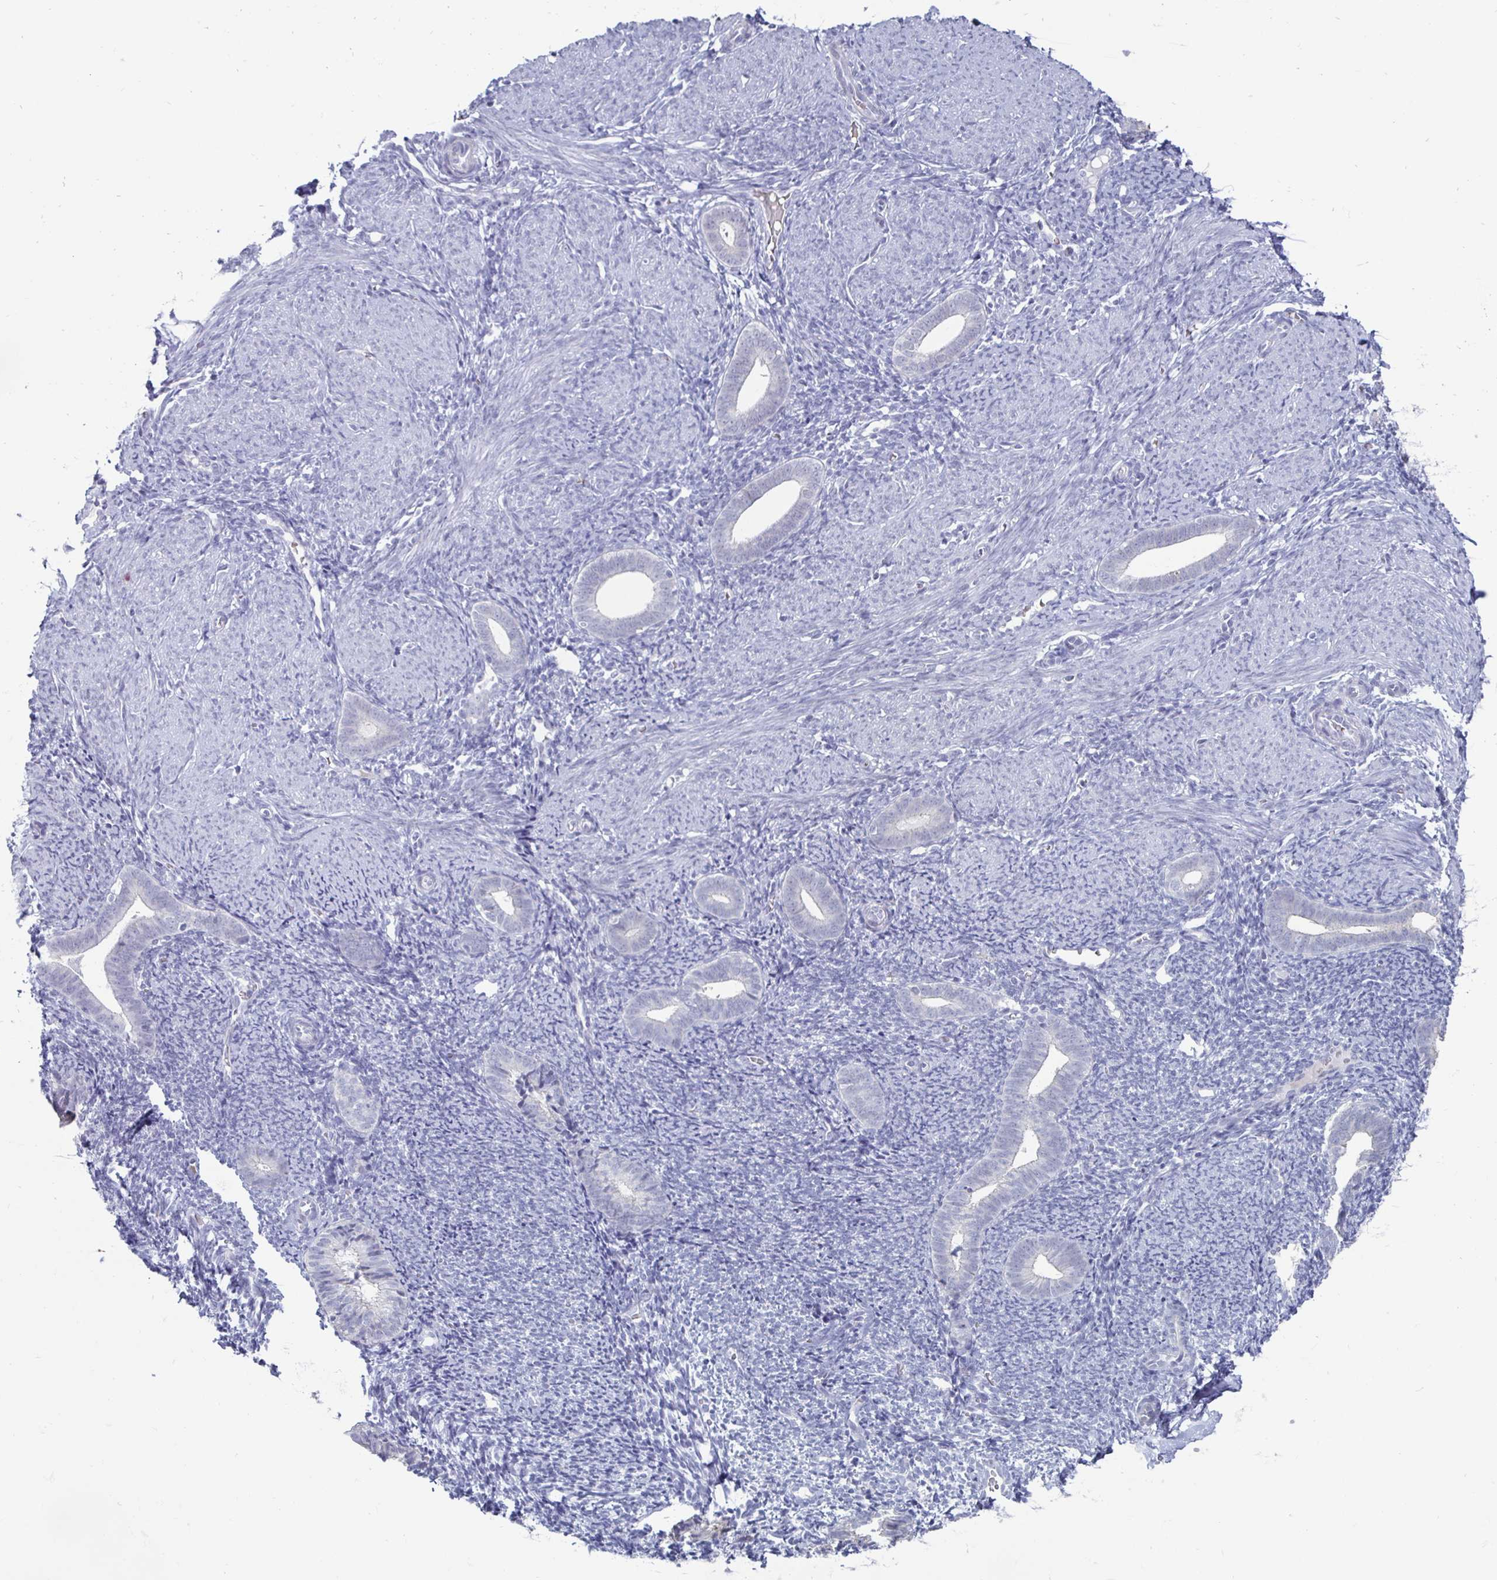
{"staining": {"intensity": "negative", "quantity": "none", "location": "none"}, "tissue": "endometrium", "cell_type": "Cells in endometrial stroma", "image_type": "normal", "snomed": [{"axis": "morphology", "description": "Normal tissue, NOS"}, {"axis": "topography", "description": "Endometrium"}], "caption": "Immunohistochemistry (IHC) of unremarkable endometrium demonstrates no staining in cells in endometrial stroma. The staining is performed using DAB brown chromogen with nuclei counter-stained in using hematoxylin.", "gene": "OOSP2", "patient": {"sex": "female", "age": 39}}